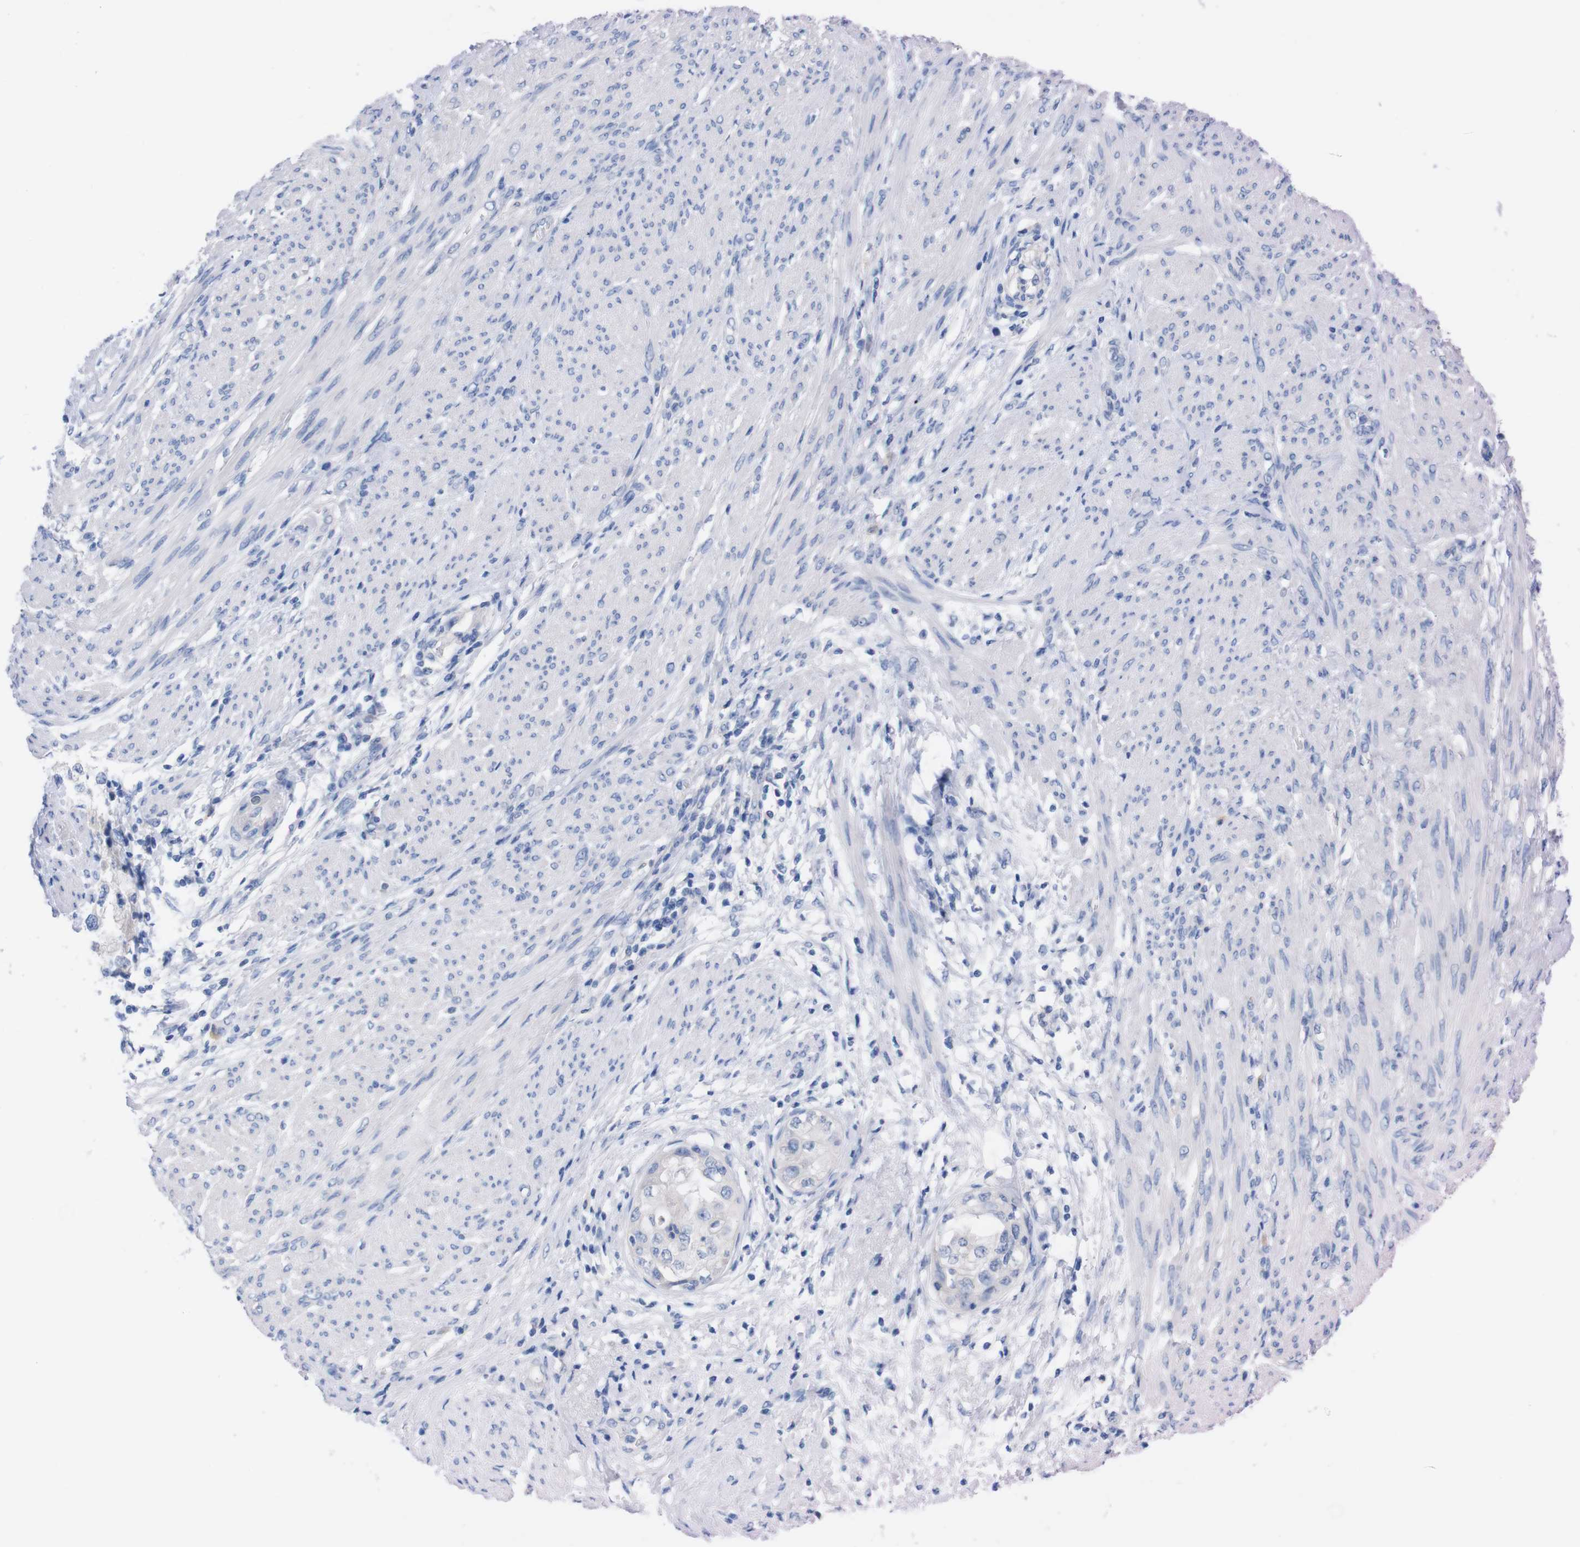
{"staining": {"intensity": "negative", "quantity": "none", "location": "none"}, "tissue": "endometrial cancer", "cell_type": "Tumor cells", "image_type": "cancer", "snomed": [{"axis": "morphology", "description": "Adenocarcinoma, NOS"}, {"axis": "topography", "description": "Endometrium"}], "caption": "There is no significant staining in tumor cells of endometrial adenocarcinoma.", "gene": "TMEM243", "patient": {"sex": "female", "age": 85}}